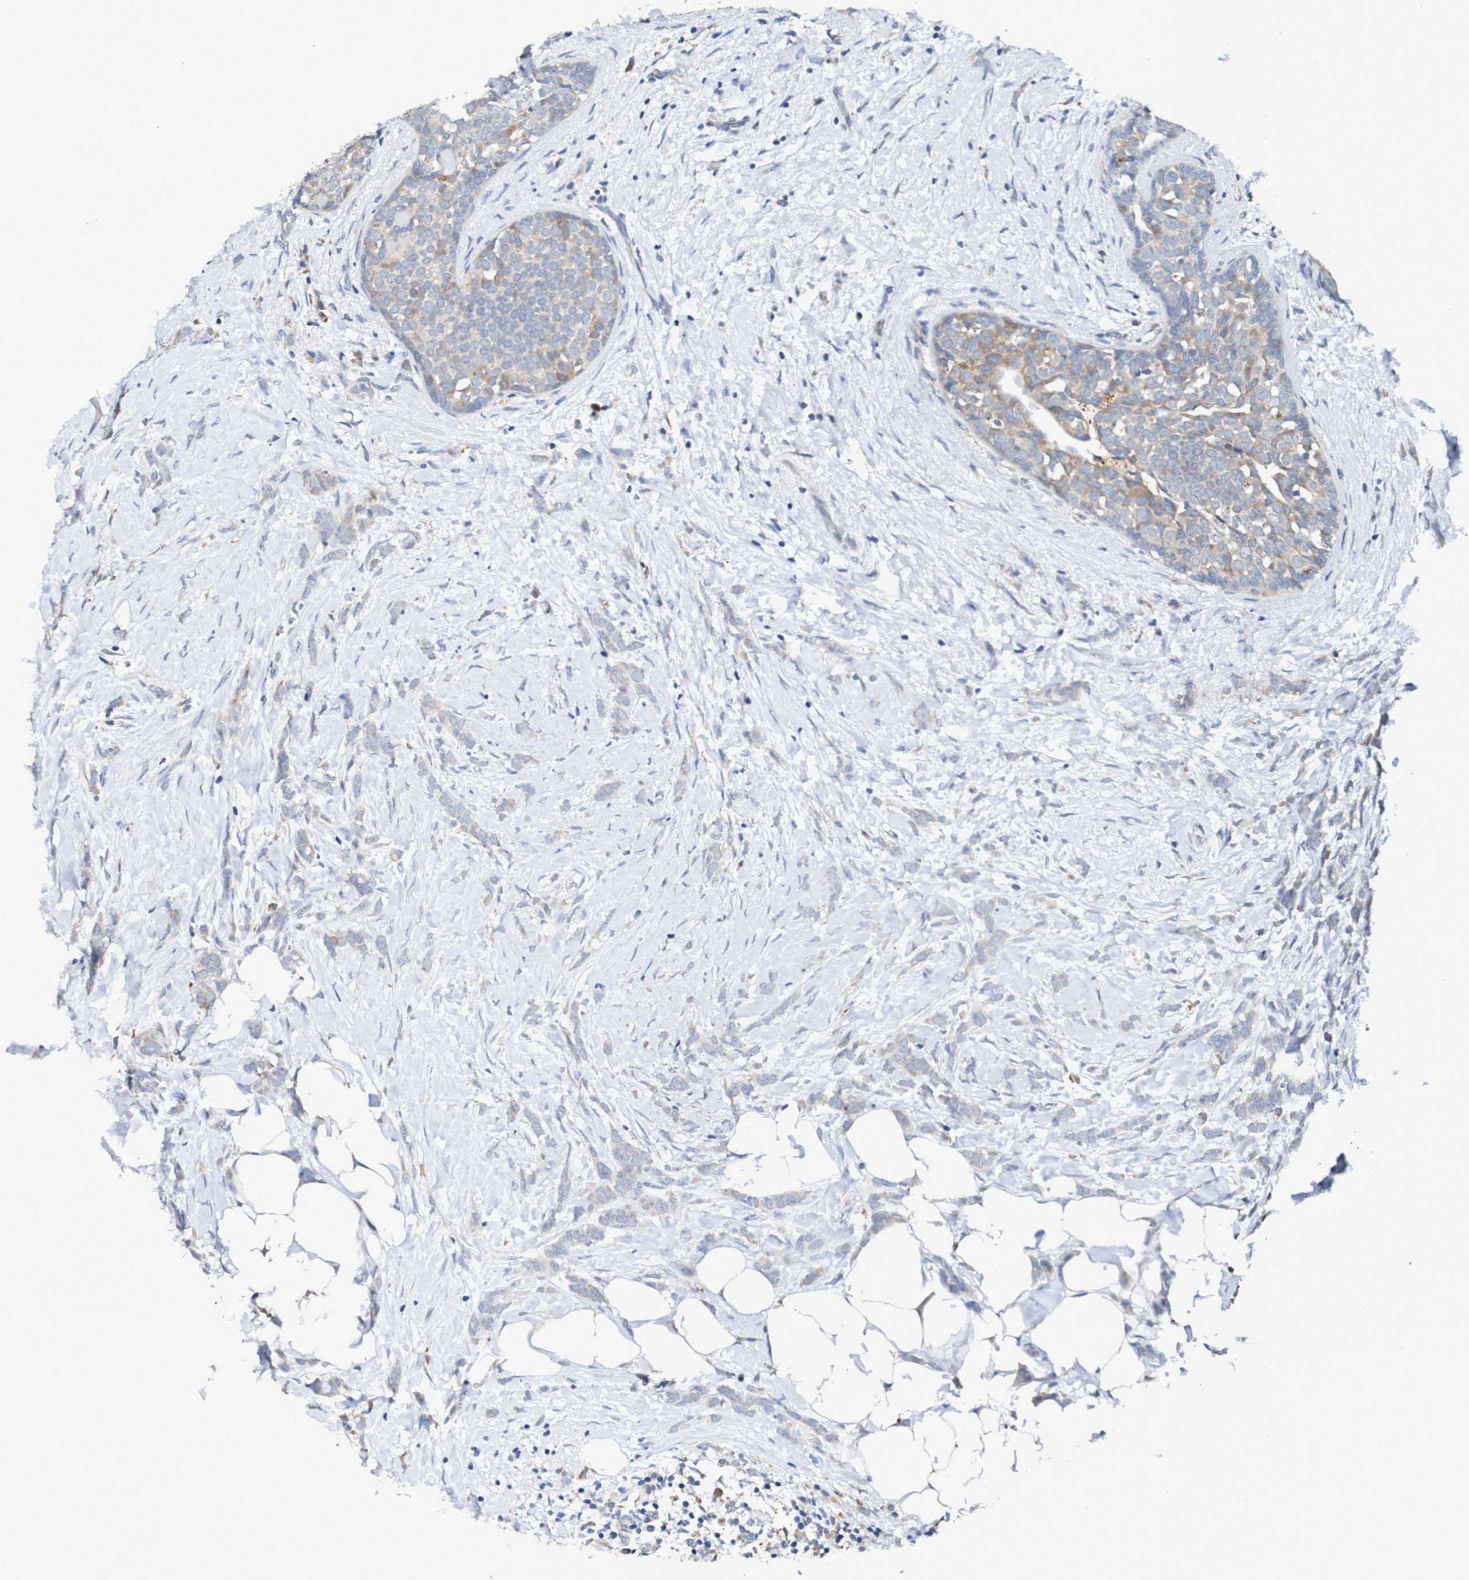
{"staining": {"intensity": "weak", "quantity": "25%-75%", "location": "cytoplasmic/membranous"}, "tissue": "breast cancer", "cell_type": "Tumor cells", "image_type": "cancer", "snomed": [{"axis": "morphology", "description": "Lobular carcinoma, in situ"}, {"axis": "morphology", "description": "Lobular carcinoma"}, {"axis": "topography", "description": "Breast"}], "caption": "IHC image of lobular carcinoma (breast) stained for a protein (brown), which reveals low levels of weak cytoplasmic/membranous staining in about 25%-75% of tumor cells.", "gene": "FIBP", "patient": {"sex": "female", "age": 41}}